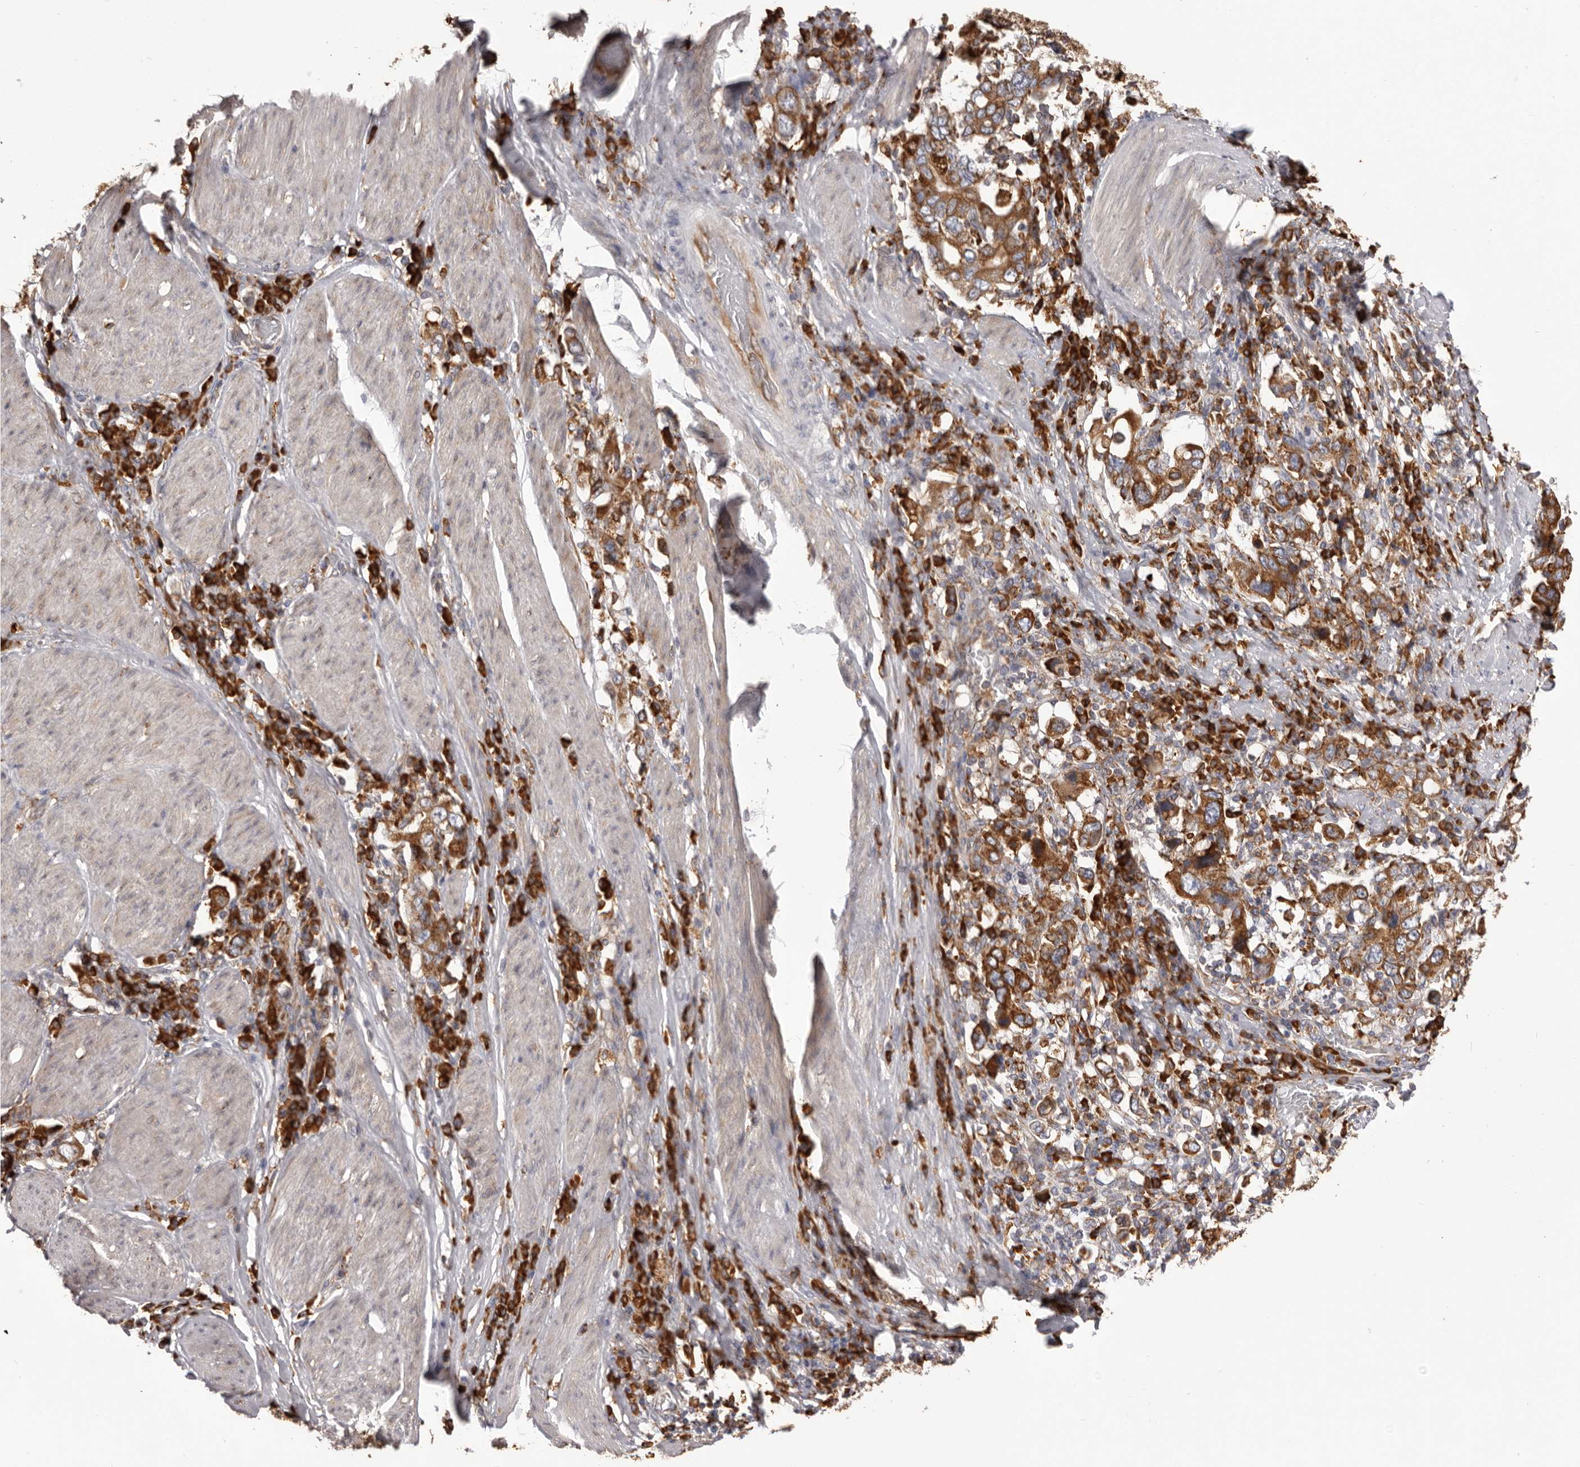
{"staining": {"intensity": "moderate", "quantity": ">75%", "location": "cytoplasmic/membranous"}, "tissue": "stomach cancer", "cell_type": "Tumor cells", "image_type": "cancer", "snomed": [{"axis": "morphology", "description": "Adenocarcinoma, NOS"}, {"axis": "topography", "description": "Stomach, upper"}], "caption": "High-magnification brightfield microscopy of stomach cancer (adenocarcinoma) stained with DAB (3,3'-diaminobenzidine) (brown) and counterstained with hematoxylin (blue). tumor cells exhibit moderate cytoplasmic/membranous staining is appreciated in about>75% of cells. The staining was performed using DAB (3,3'-diaminobenzidine), with brown indicating positive protein expression. Nuclei are stained blue with hematoxylin.", "gene": "QRSL1", "patient": {"sex": "male", "age": 62}}